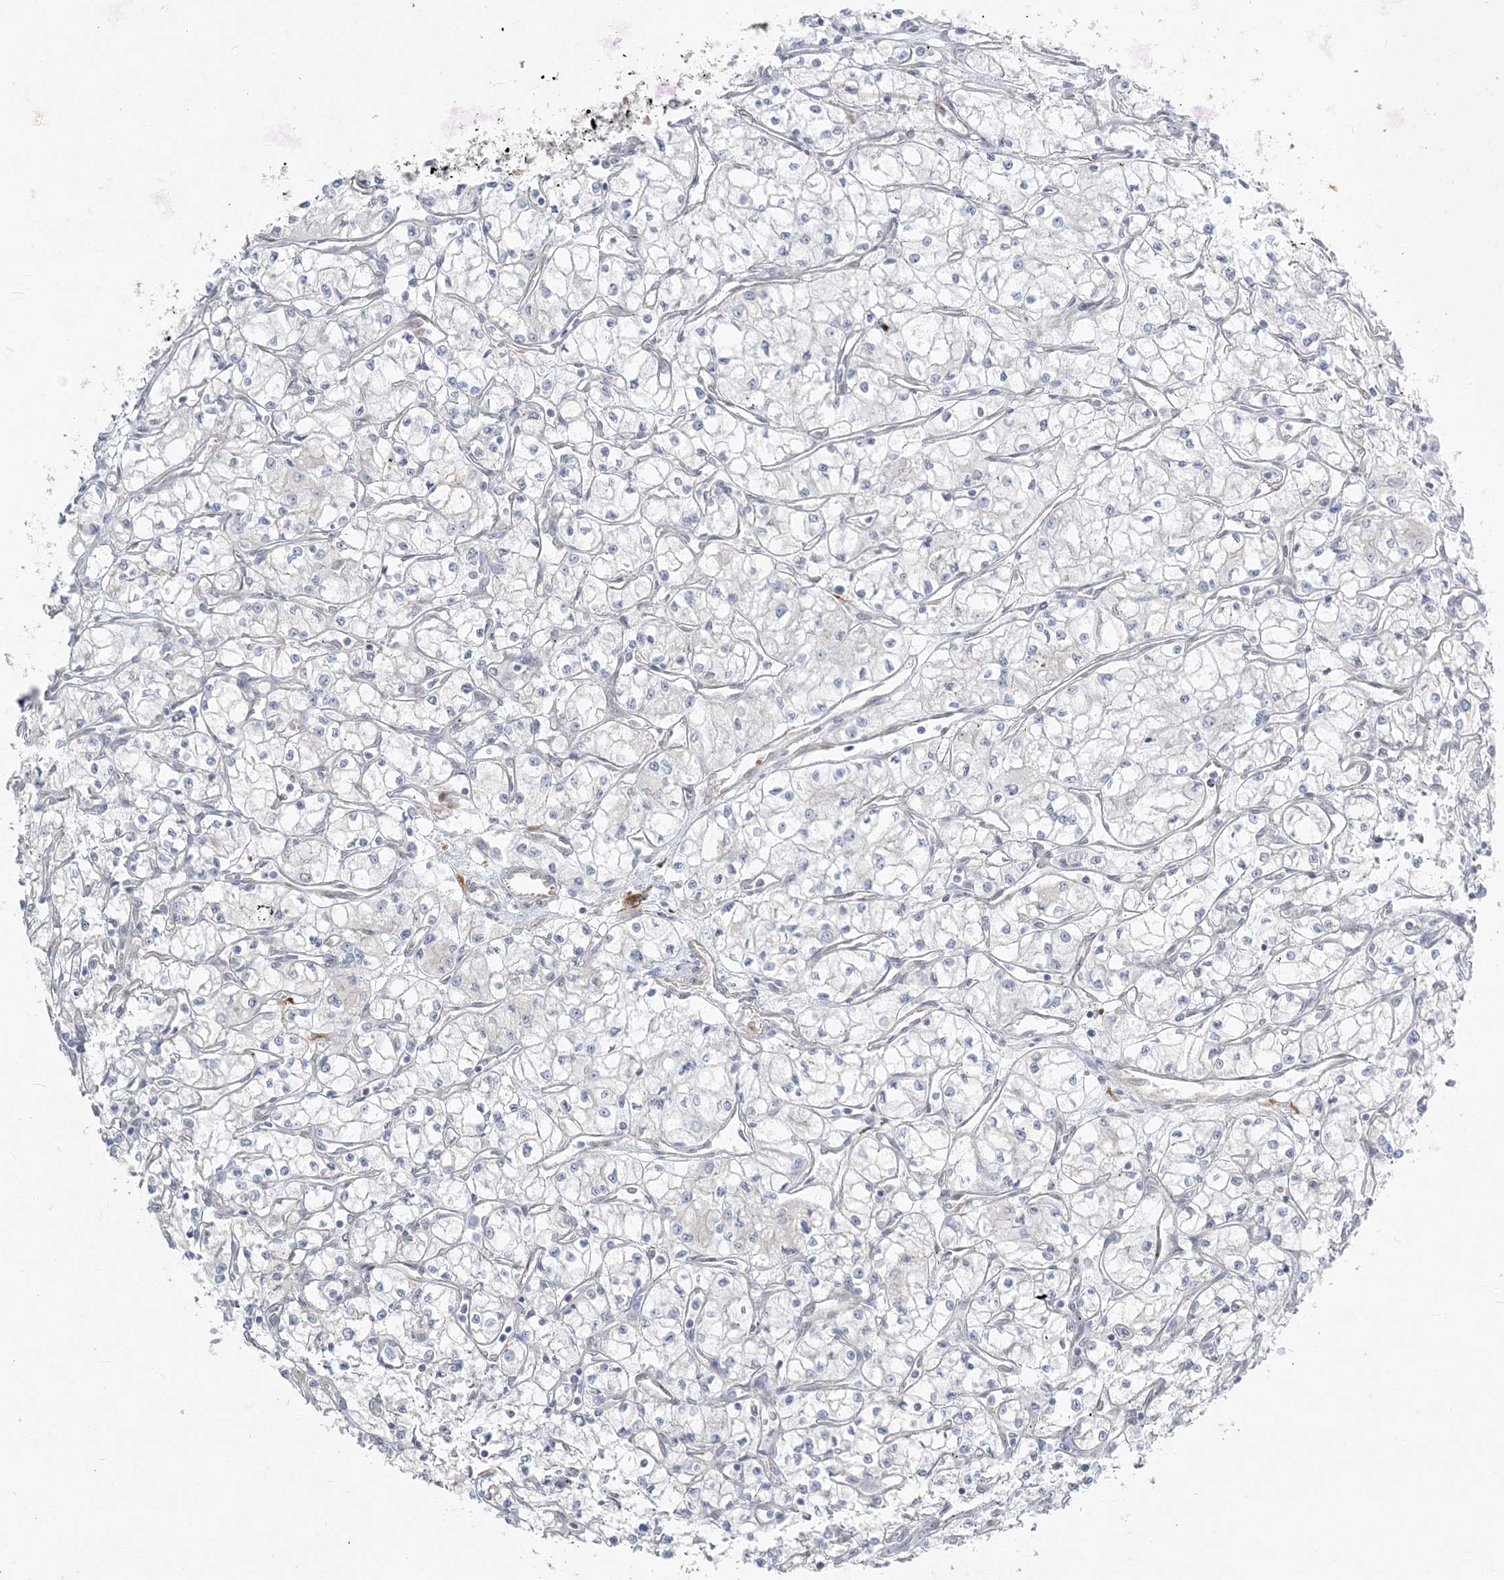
{"staining": {"intensity": "negative", "quantity": "none", "location": "none"}, "tissue": "renal cancer", "cell_type": "Tumor cells", "image_type": "cancer", "snomed": [{"axis": "morphology", "description": "Adenocarcinoma, NOS"}, {"axis": "topography", "description": "Kidney"}], "caption": "Tumor cells show no significant protein positivity in renal cancer (adenocarcinoma).", "gene": "ZC3H6", "patient": {"sex": "male", "age": 59}}